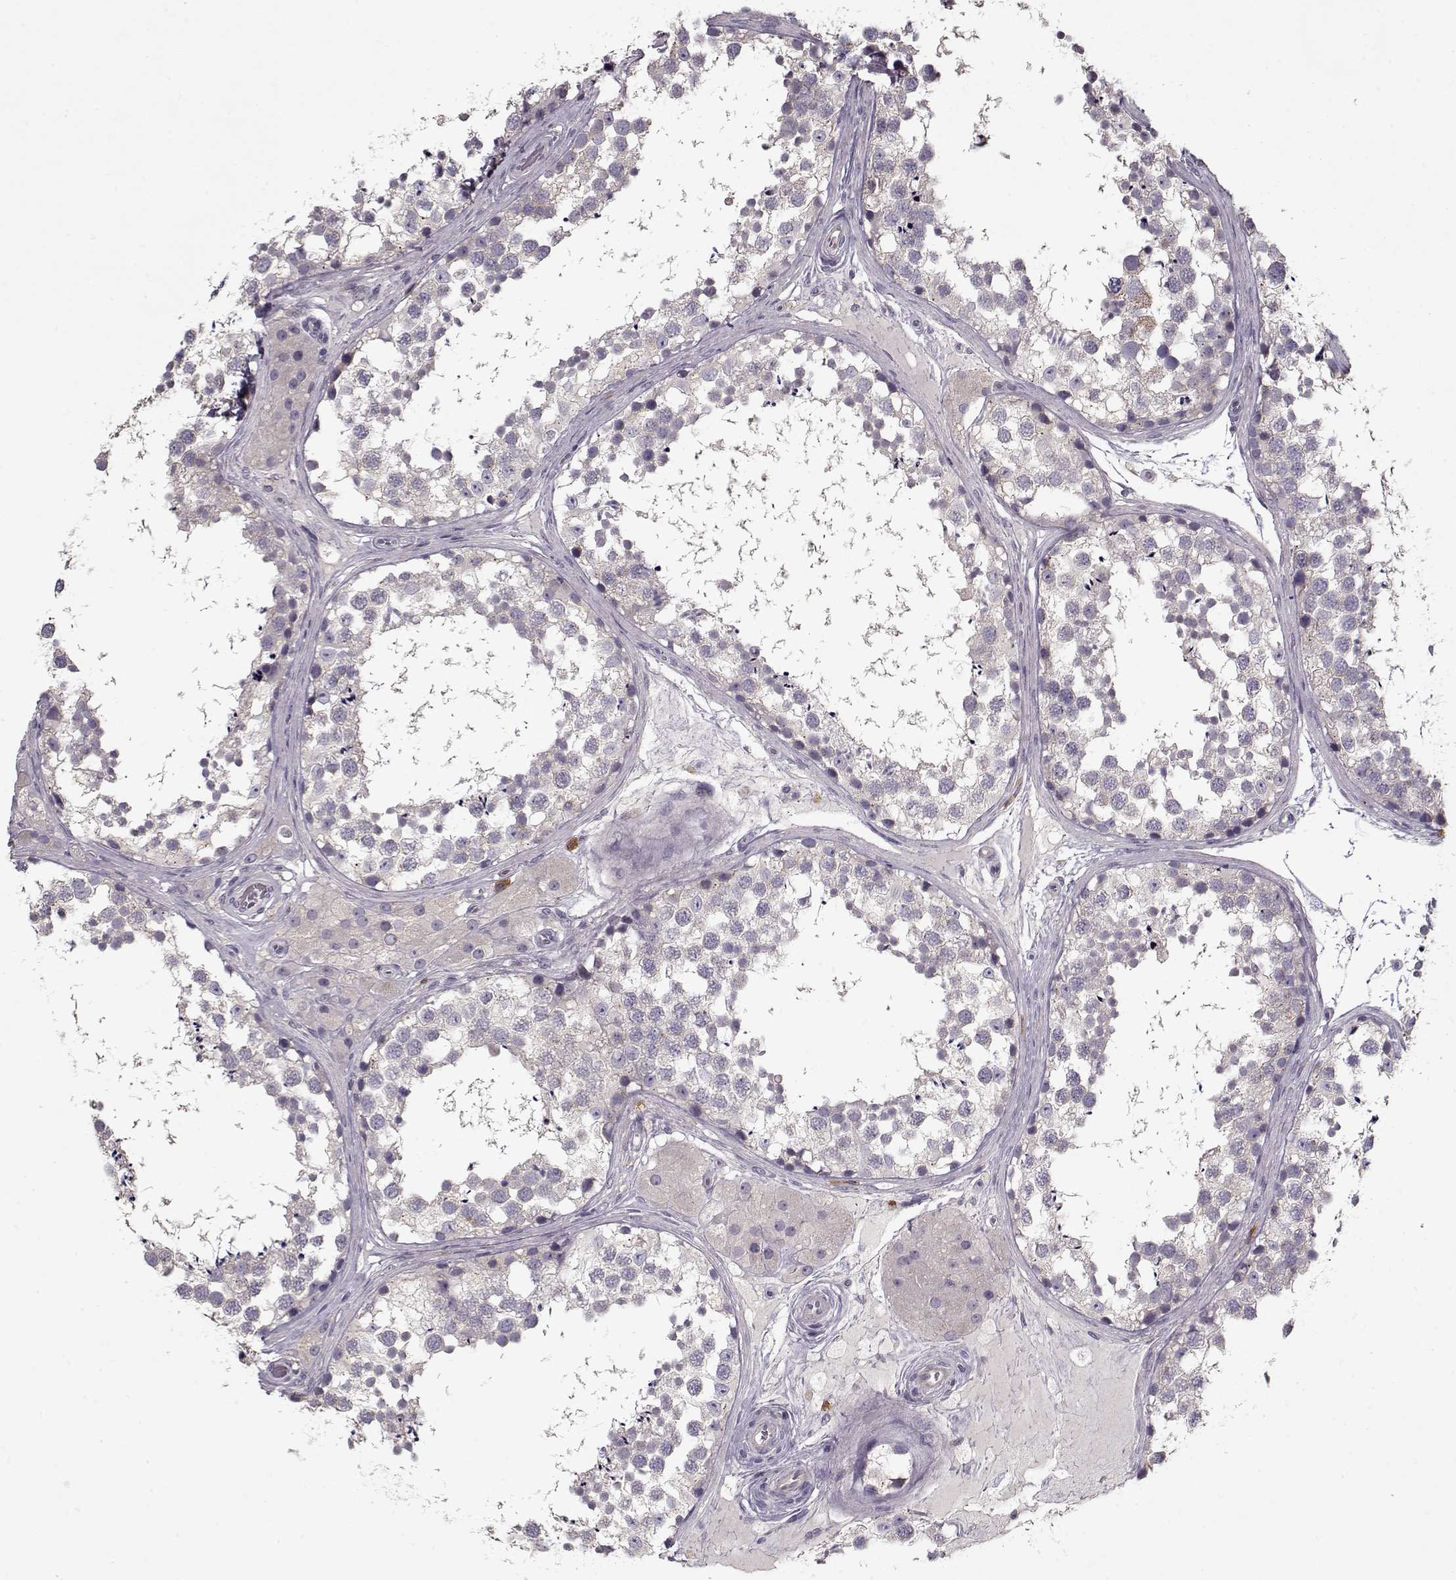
{"staining": {"intensity": "negative", "quantity": "none", "location": "none"}, "tissue": "testis", "cell_type": "Cells in seminiferous ducts", "image_type": "normal", "snomed": [{"axis": "morphology", "description": "Normal tissue, NOS"}, {"axis": "morphology", "description": "Seminoma, NOS"}, {"axis": "topography", "description": "Testis"}], "caption": "Immunohistochemistry histopathology image of normal testis: human testis stained with DAB (3,3'-diaminobenzidine) shows no significant protein staining in cells in seminiferous ducts.", "gene": "UNC13D", "patient": {"sex": "male", "age": 65}}